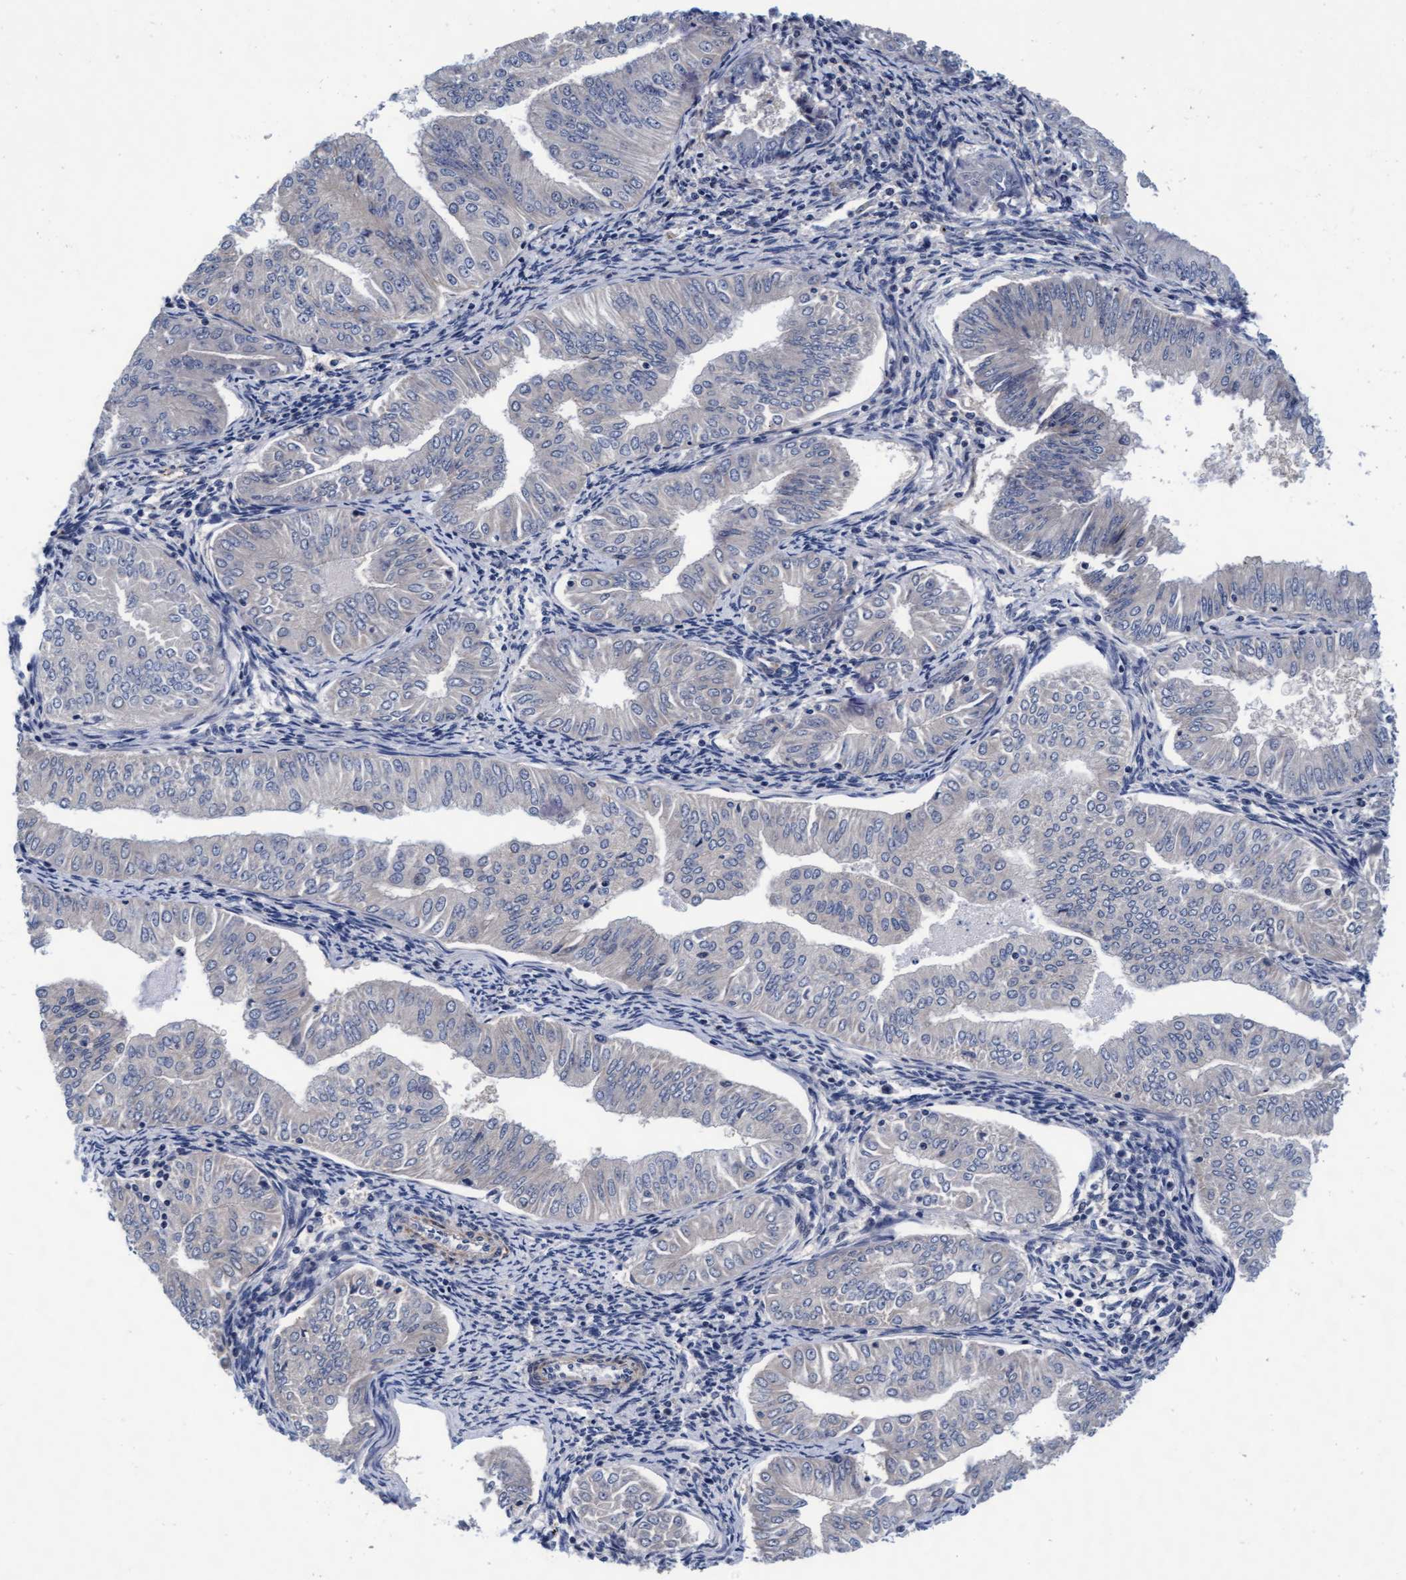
{"staining": {"intensity": "negative", "quantity": "none", "location": "none"}, "tissue": "endometrial cancer", "cell_type": "Tumor cells", "image_type": "cancer", "snomed": [{"axis": "morphology", "description": "Normal tissue, NOS"}, {"axis": "morphology", "description": "Adenocarcinoma, NOS"}, {"axis": "topography", "description": "Endometrium"}], "caption": "A micrograph of human adenocarcinoma (endometrial) is negative for staining in tumor cells.", "gene": "EFCAB13", "patient": {"sex": "female", "age": 53}}